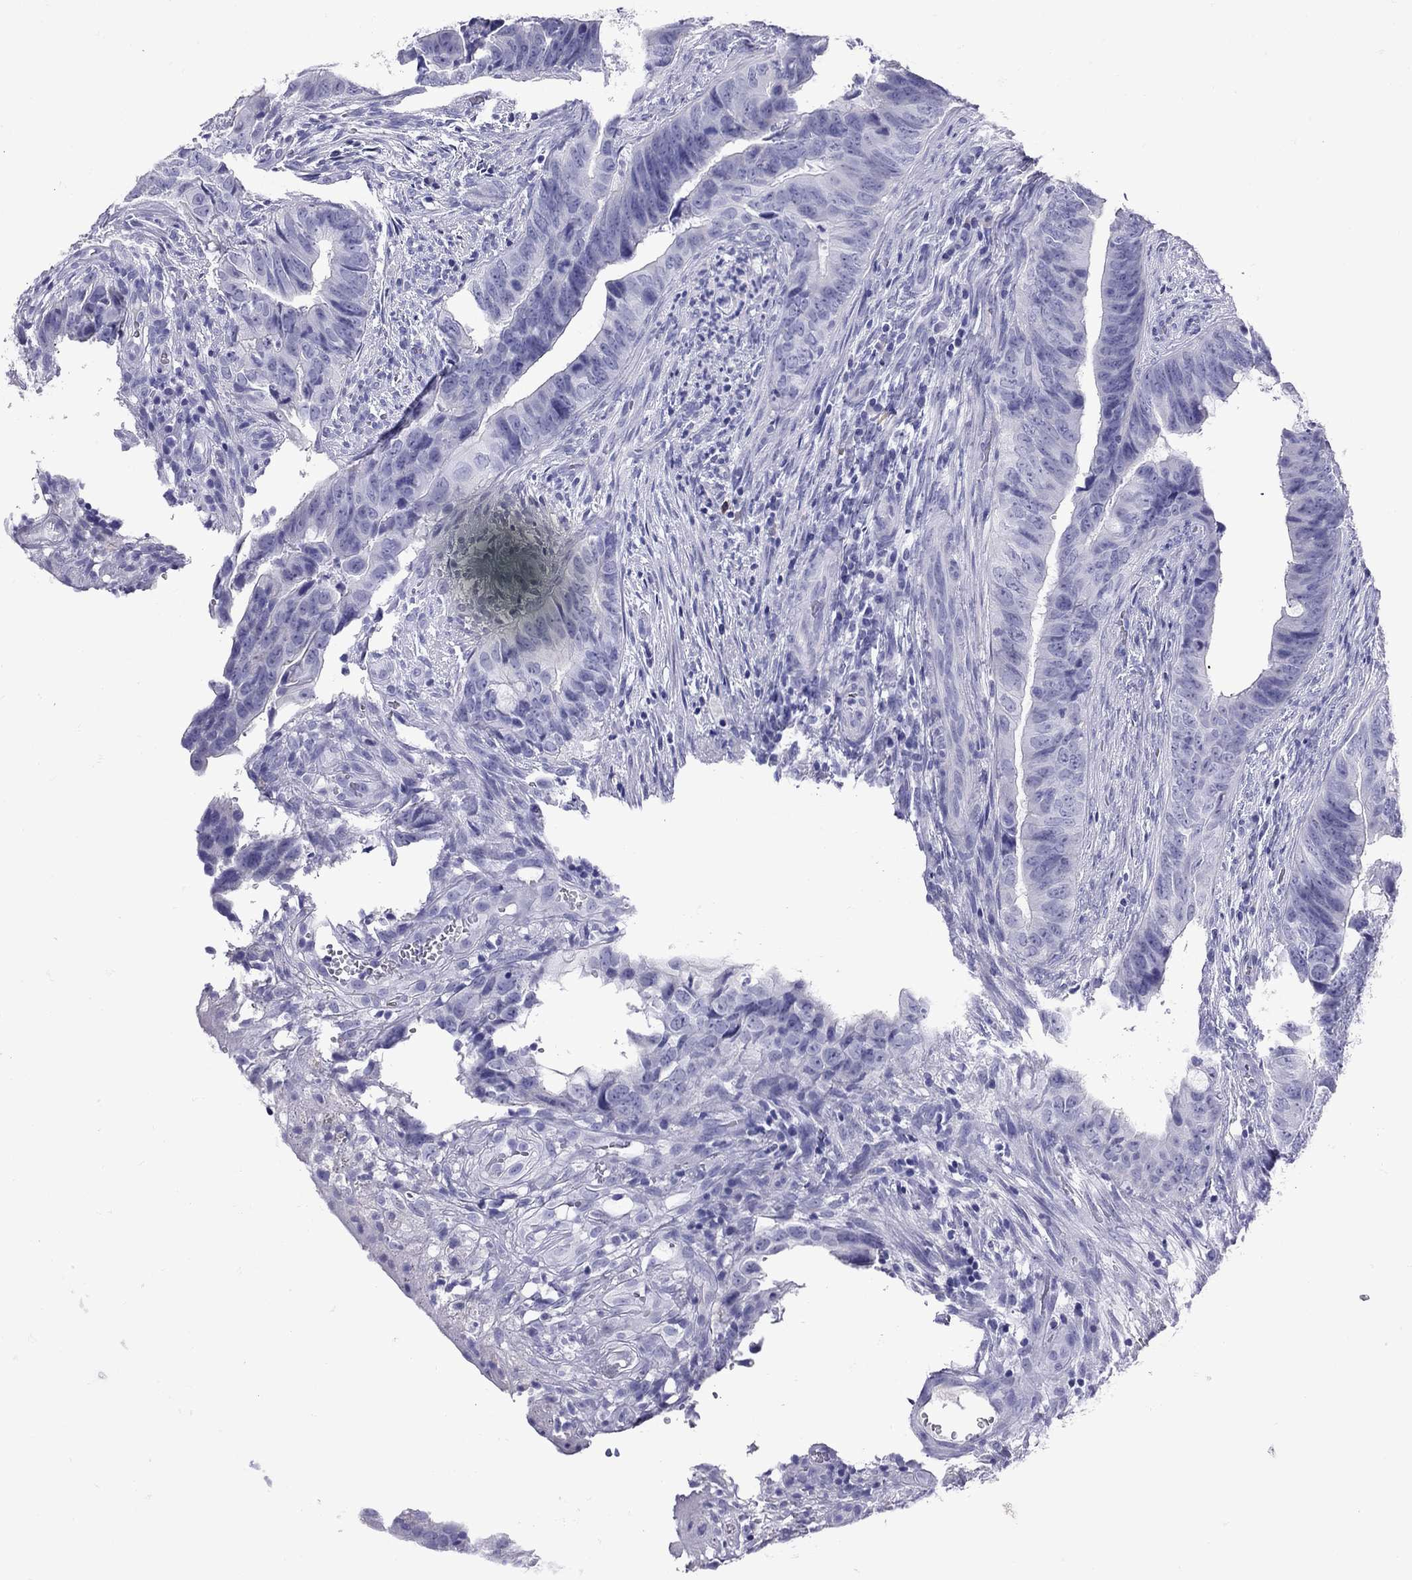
{"staining": {"intensity": "negative", "quantity": "none", "location": "none"}, "tissue": "colorectal cancer", "cell_type": "Tumor cells", "image_type": "cancer", "snomed": [{"axis": "morphology", "description": "Adenocarcinoma, NOS"}, {"axis": "topography", "description": "Colon"}], "caption": "Colorectal adenocarcinoma was stained to show a protein in brown. There is no significant positivity in tumor cells.", "gene": "GRIA2", "patient": {"sex": "female", "age": 82}}